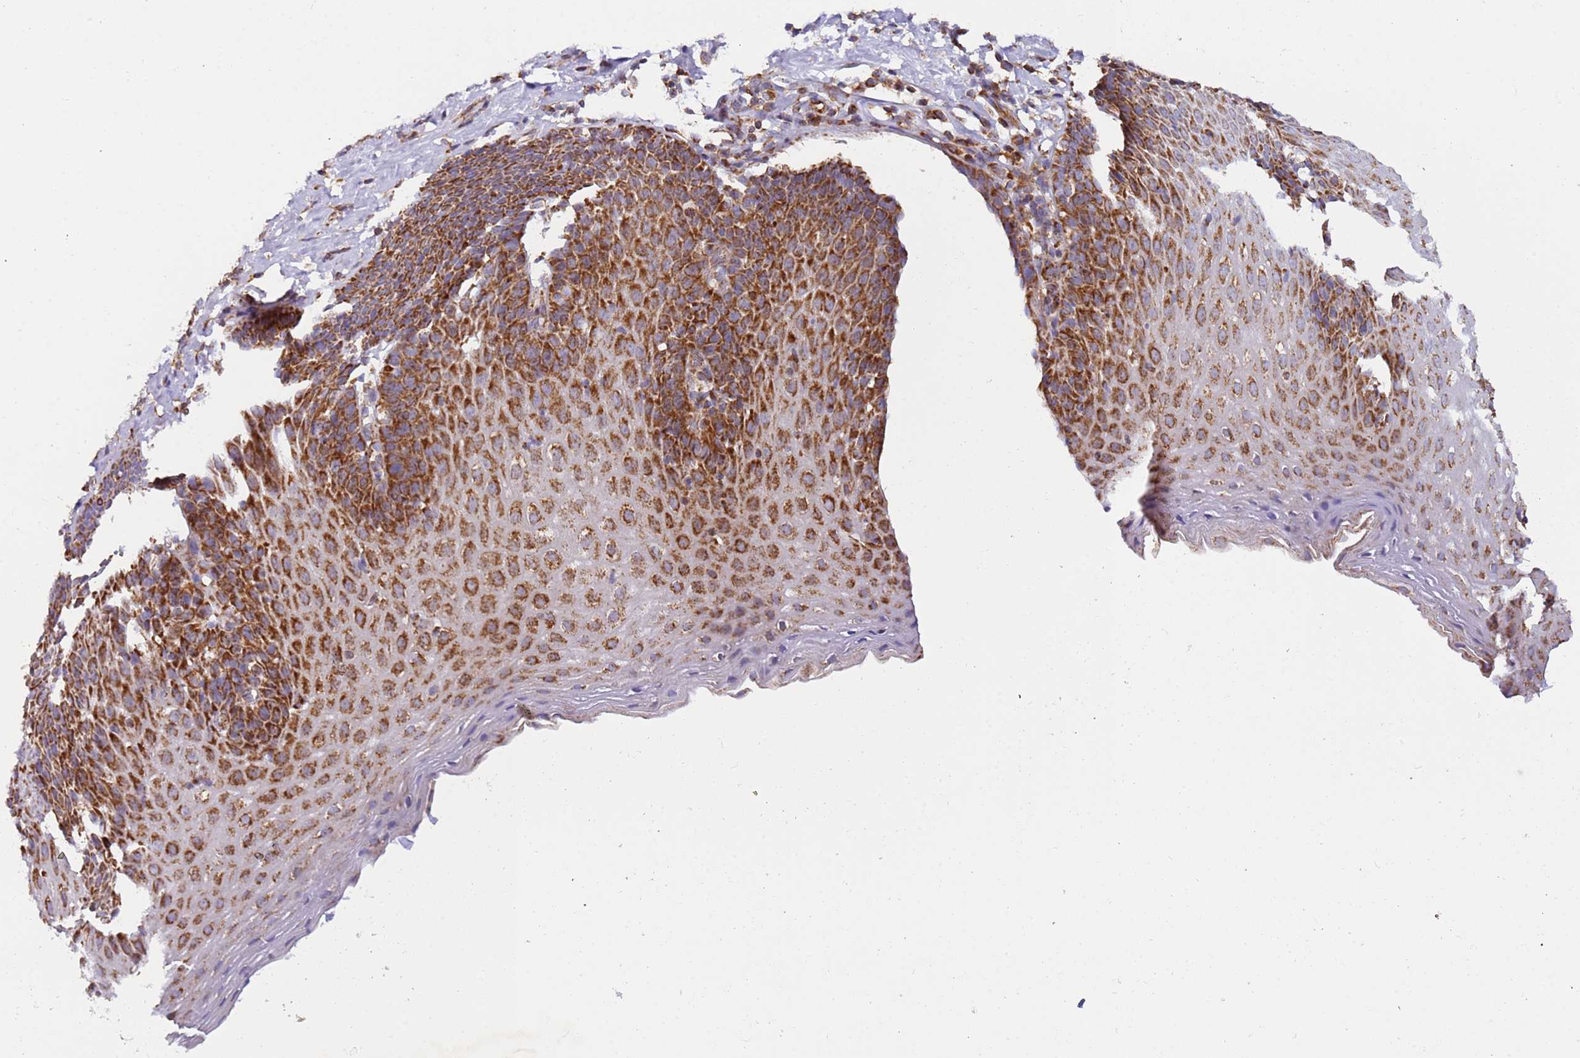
{"staining": {"intensity": "strong", "quantity": ">75%", "location": "cytoplasmic/membranous"}, "tissue": "esophagus", "cell_type": "Squamous epithelial cells", "image_type": "normal", "snomed": [{"axis": "morphology", "description": "Normal tissue, NOS"}, {"axis": "topography", "description": "Esophagus"}], "caption": "Esophagus stained with a brown dye exhibits strong cytoplasmic/membranous positive positivity in approximately >75% of squamous epithelial cells.", "gene": "MRPL20", "patient": {"sex": "female", "age": 61}}